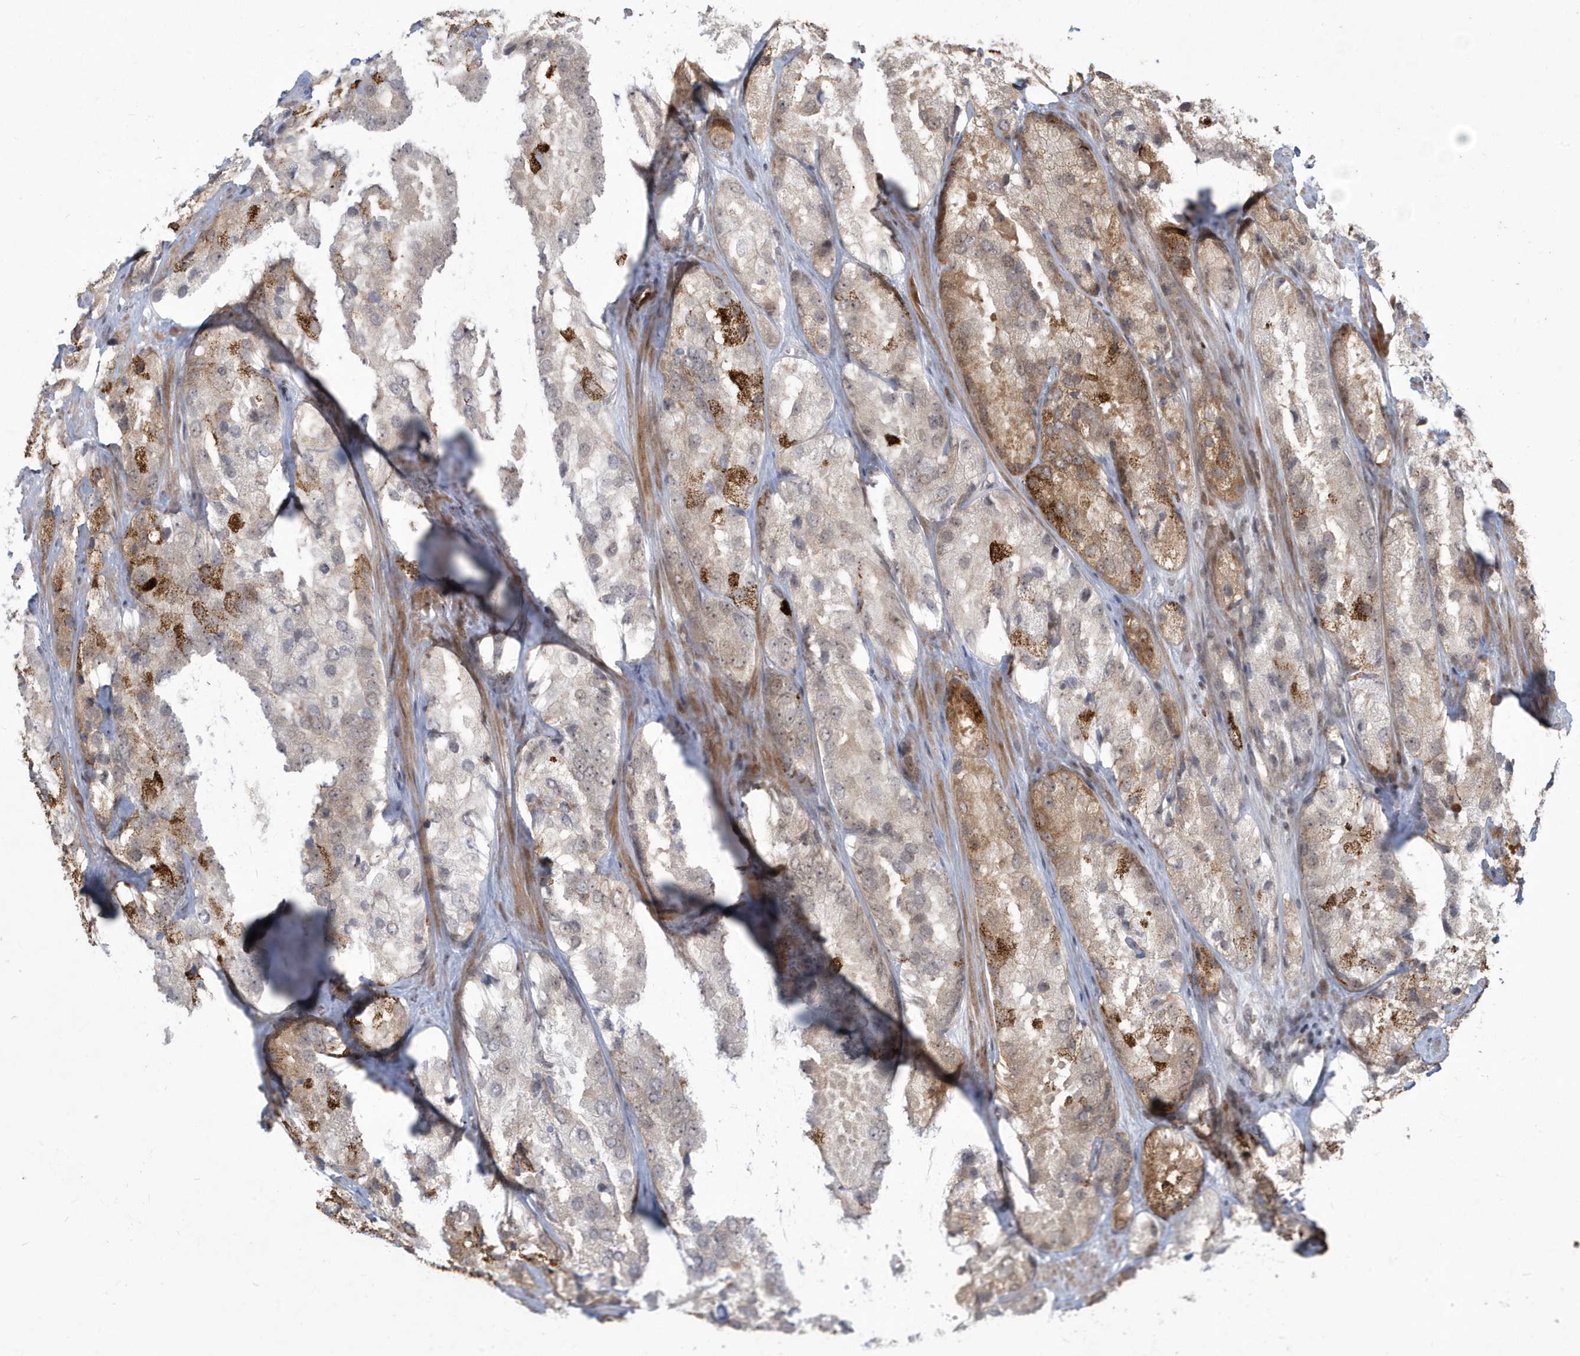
{"staining": {"intensity": "moderate", "quantity": "<25%", "location": "cytoplasmic/membranous"}, "tissue": "prostate cancer", "cell_type": "Tumor cells", "image_type": "cancer", "snomed": [{"axis": "morphology", "description": "Adenocarcinoma, High grade"}, {"axis": "topography", "description": "Prostate"}], "caption": "Protein expression analysis of prostate cancer demonstrates moderate cytoplasmic/membranous positivity in approximately <25% of tumor cells. (brown staining indicates protein expression, while blue staining denotes nuclei).", "gene": "C1orf52", "patient": {"sex": "male", "age": 66}}